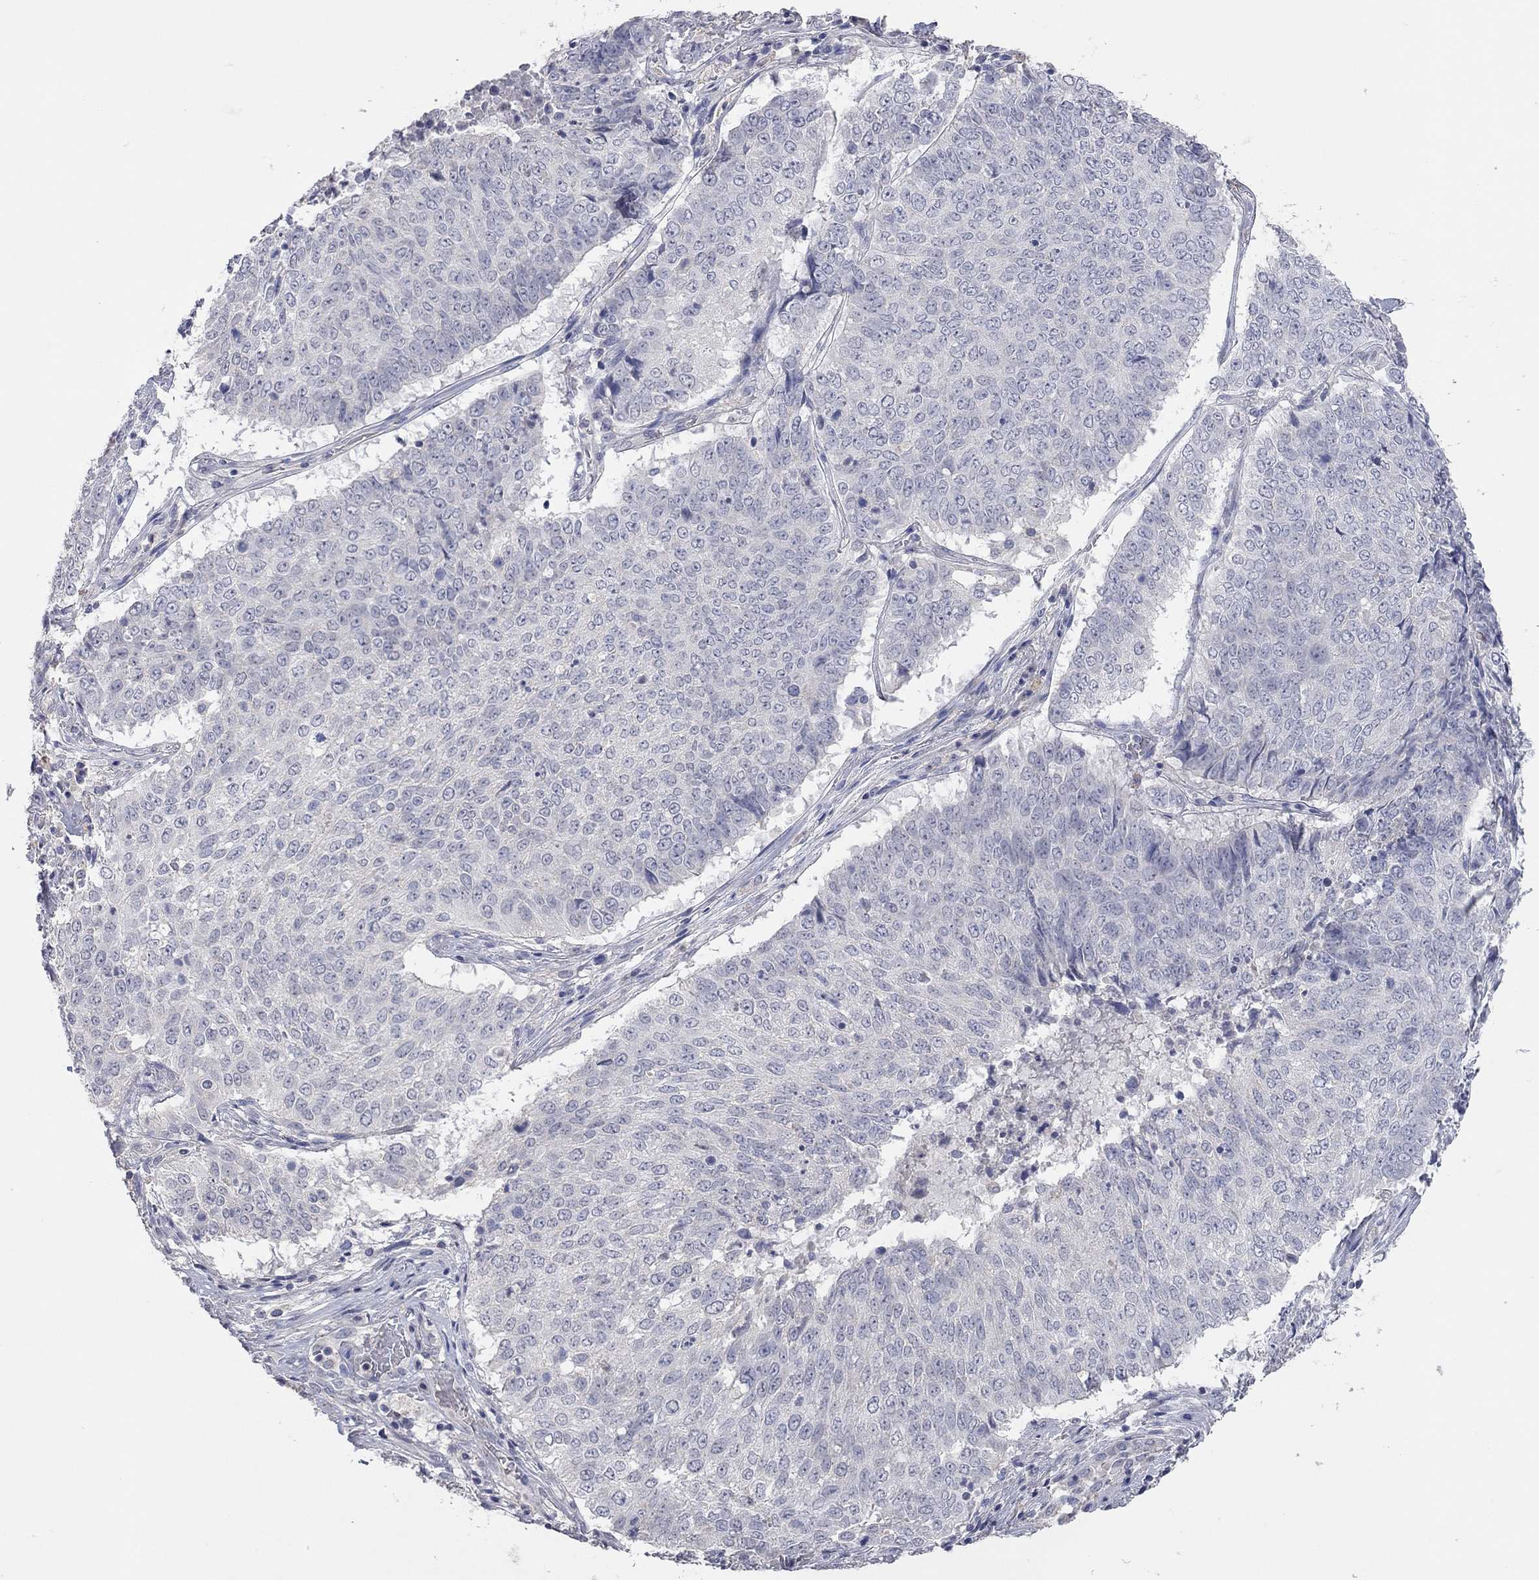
{"staining": {"intensity": "negative", "quantity": "none", "location": "none"}, "tissue": "lung cancer", "cell_type": "Tumor cells", "image_type": "cancer", "snomed": [{"axis": "morphology", "description": "Squamous cell carcinoma, NOS"}, {"axis": "topography", "description": "Lung"}], "caption": "This is an IHC histopathology image of human lung cancer. There is no expression in tumor cells.", "gene": "MMP13", "patient": {"sex": "male", "age": 64}}